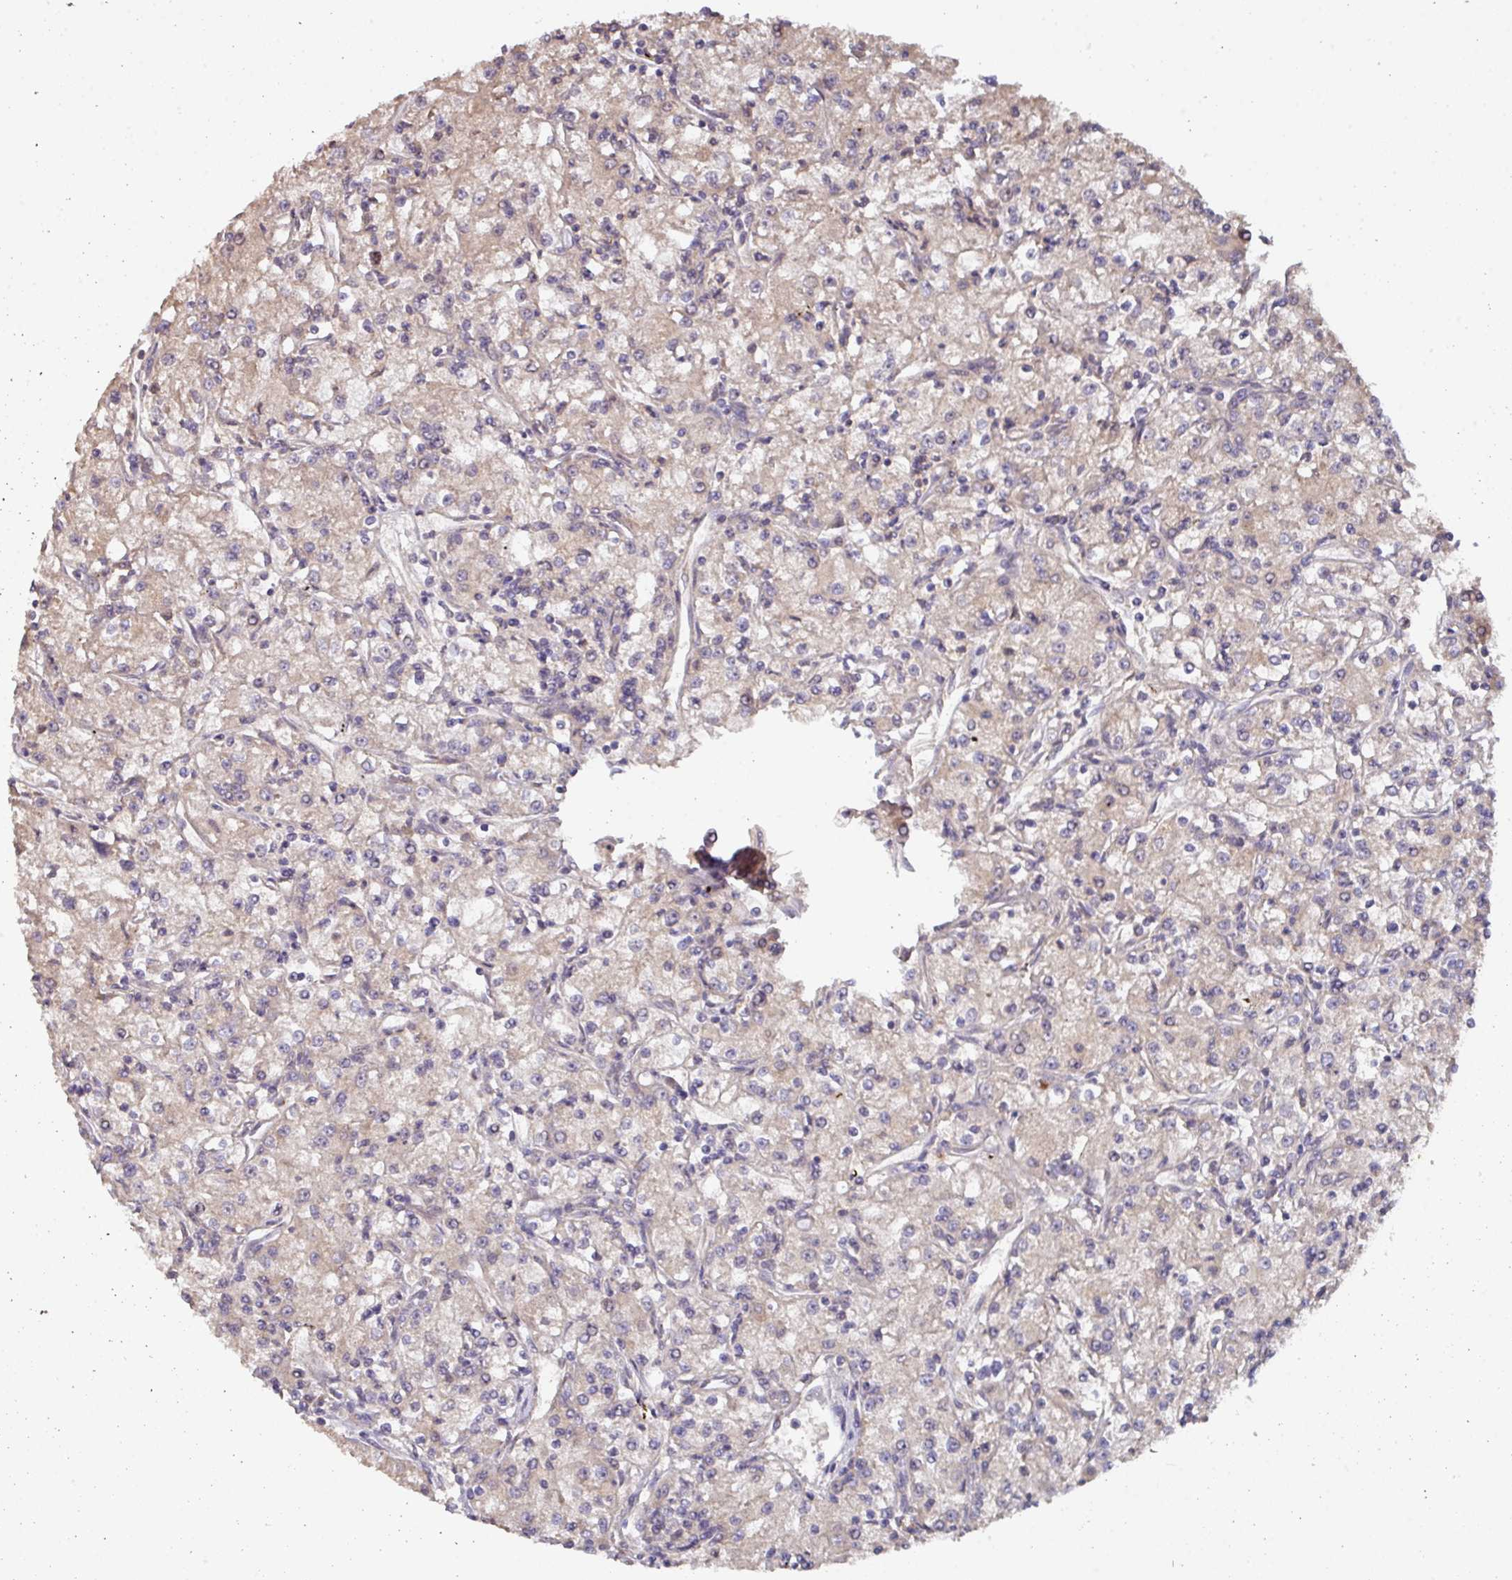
{"staining": {"intensity": "weak", "quantity": "<25%", "location": "cytoplasmic/membranous"}, "tissue": "renal cancer", "cell_type": "Tumor cells", "image_type": "cancer", "snomed": [{"axis": "morphology", "description": "Adenocarcinoma, NOS"}, {"axis": "topography", "description": "Kidney"}], "caption": "Immunohistochemistry (IHC) histopathology image of human renal cancer (adenocarcinoma) stained for a protein (brown), which demonstrates no positivity in tumor cells. (DAB immunohistochemistry (IHC), high magnification).", "gene": "ACVR2B", "patient": {"sex": "female", "age": 59}}